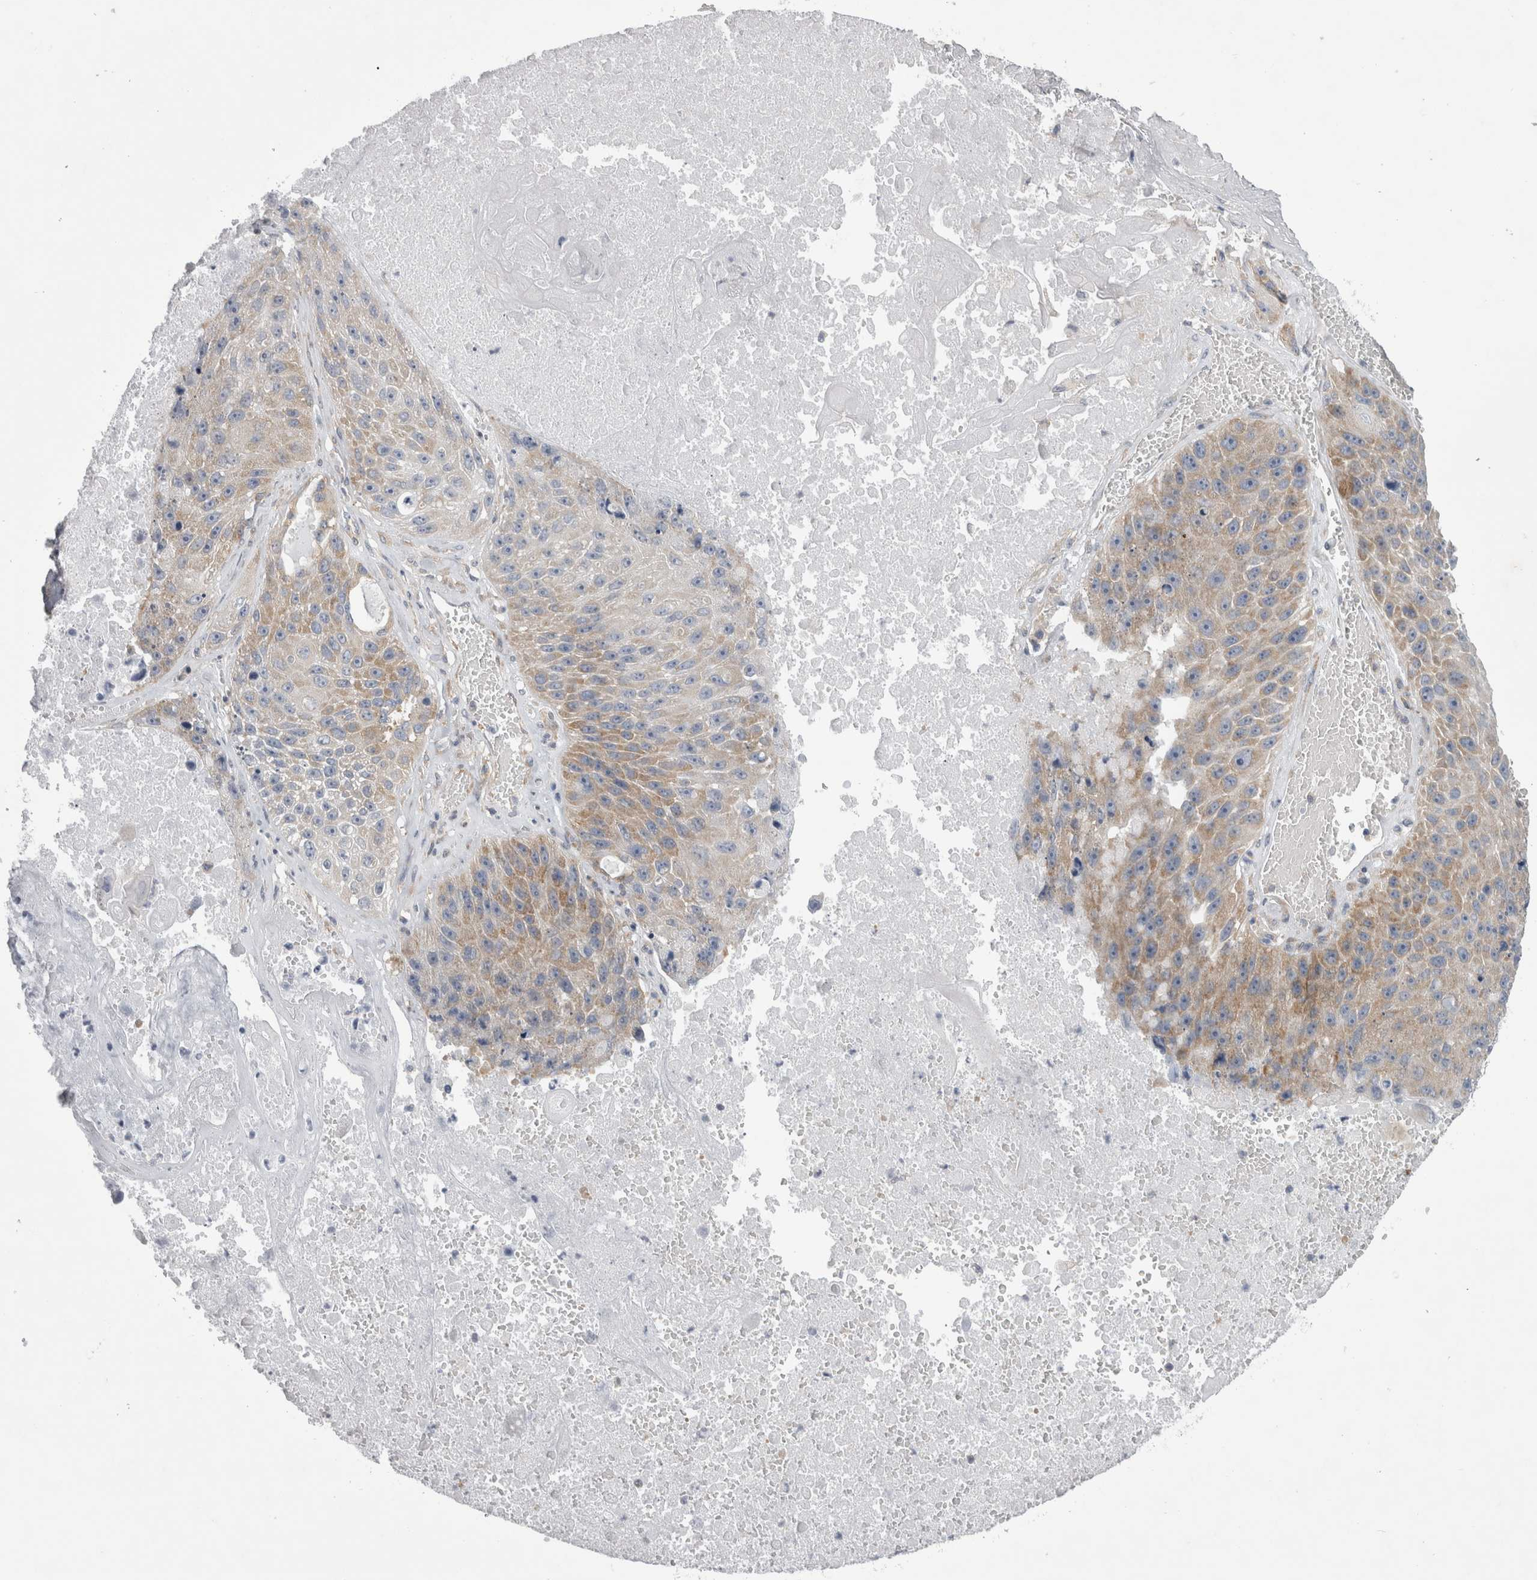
{"staining": {"intensity": "moderate", "quantity": ">75%", "location": "cytoplasmic/membranous"}, "tissue": "lung cancer", "cell_type": "Tumor cells", "image_type": "cancer", "snomed": [{"axis": "morphology", "description": "Squamous cell carcinoma, NOS"}, {"axis": "topography", "description": "Lung"}], "caption": "Lung squamous cell carcinoma tissue reveals moderate cytoplasmic/membranous staining in approximately >75% of tumor cells, visualized by immunohistochemistry. (DAB IHC, brown staining for protein, blue staining for nuclei).", "gene": "PRRC2C", "patient": {"sex": "male", "age": 61}}